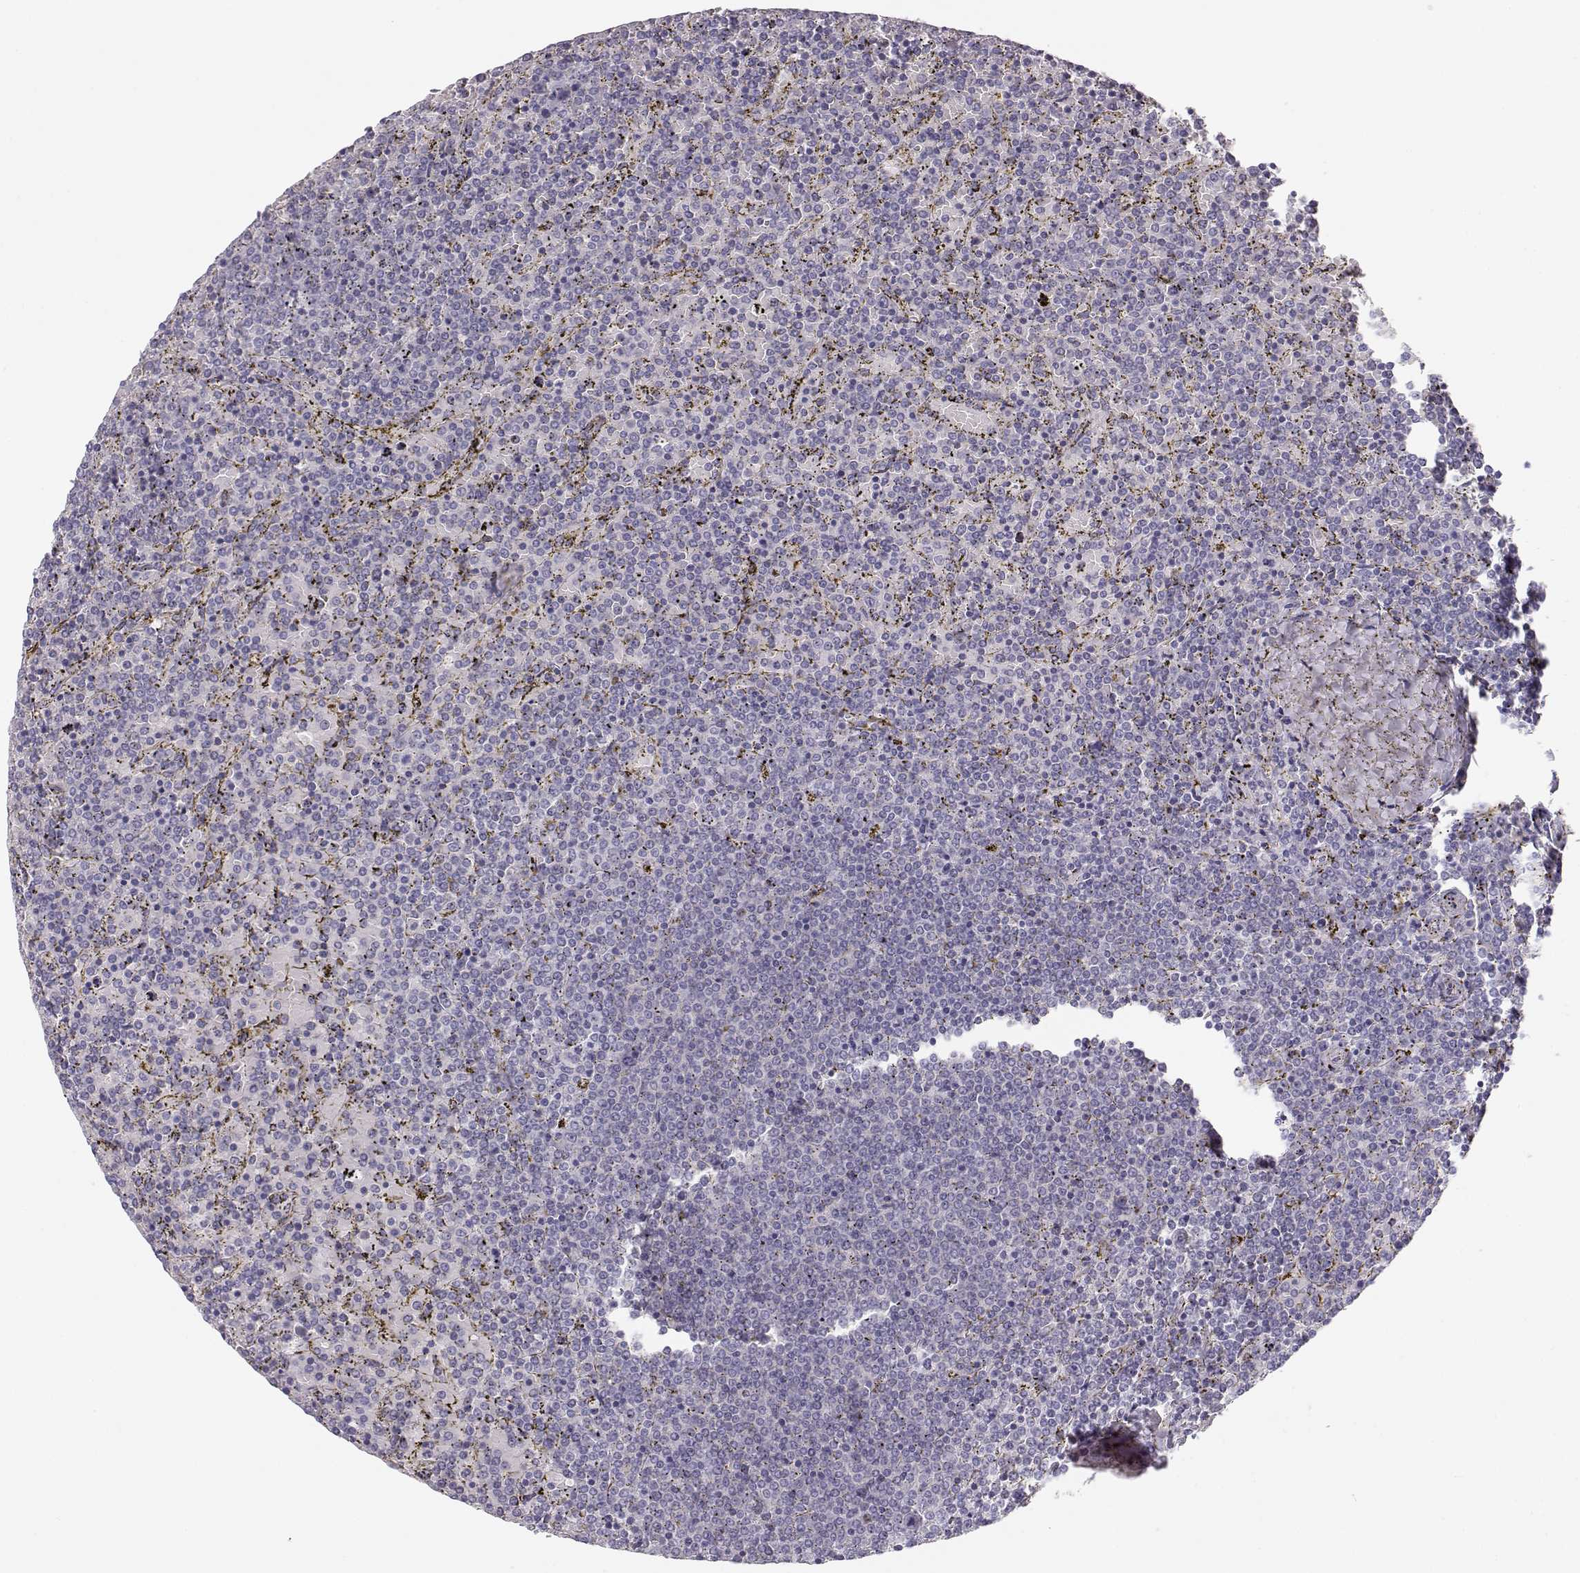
{"staining": {"intensity": "negative", "quantity": "none", "location": "none"}, "tissue": "lymphoma", "cell_type": "Tumor cells", "image_type": "cancer", "snomed": [{"axis": "morphology", "description": "Malignant lymphoma, non-Hodgkin's type, Low grade"}, {"axis": "topography", "description": "Spleen"}], "caption": "A photomicrograph of human lymphoma is negative for staining in tumor cells. Brightfield microscopy of immunohistochemistry (IHC) stained with DAB (3,3'-diaminobenzidine) (brown) and hematoxylin (blue), captured at high magnification.", "gene": "LEPR", "patient": {"sex": "female", "age": 77}}